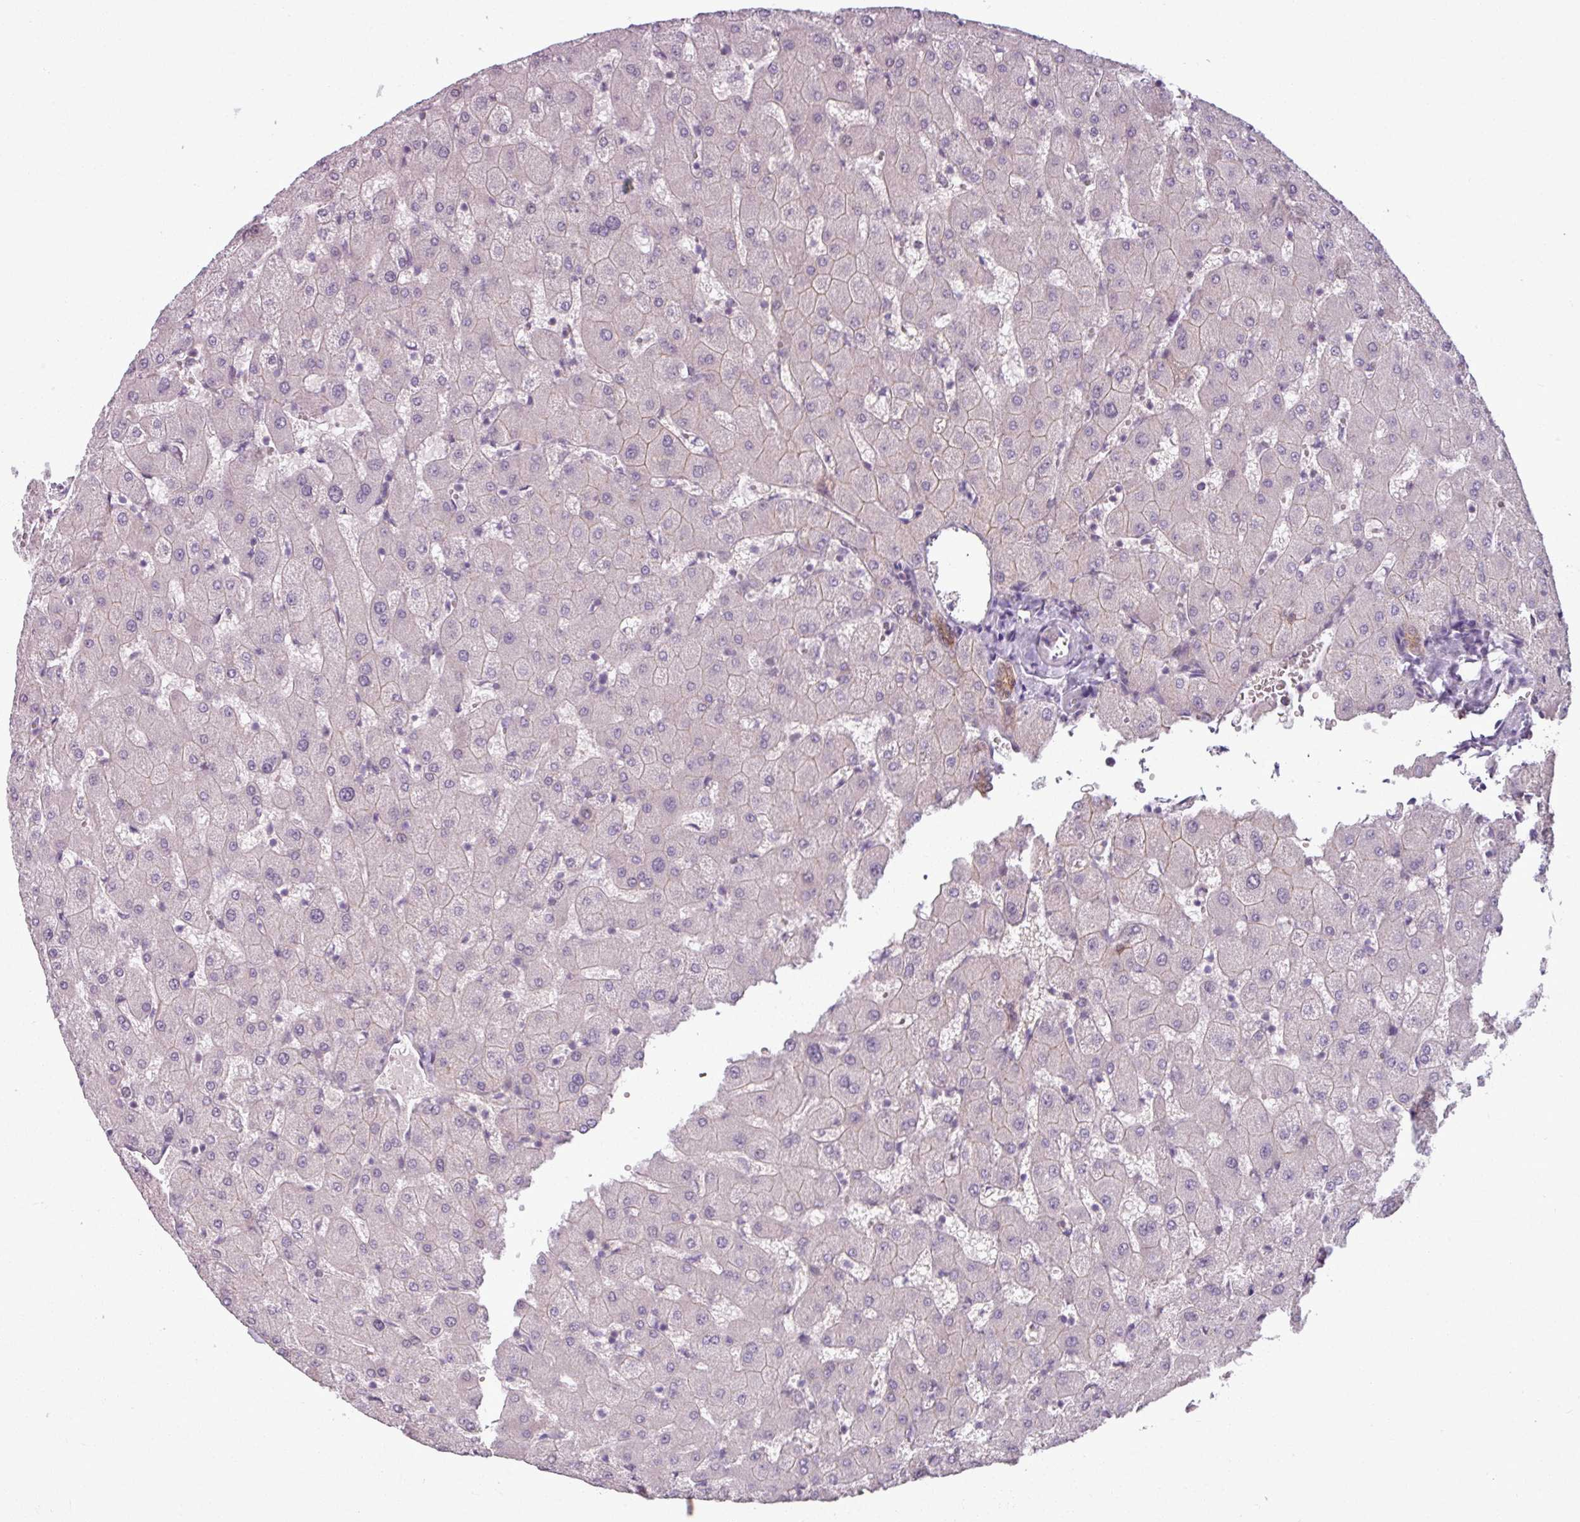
{"staining": {"intensity": "moderate", "quantity": ">75%", "location": "cytoplasmic/membranous"}, "tissue": "liver", "cell_type": "Cholangiocytes", "image_type": "normal", "snomed": [{"axis": "morphology", "description": "Normal tissue, NOS"}, {"axis": "topography", "description": "Liver"}], "caption": "Immunohistochemical staining of normal liver displays >75% levels of moderate cytoplasmic/membranous protein positivity in about >75% of cholangiocytes.", "gene": "PNMA6A", "patient": {"sex": "female", "age": 63}}